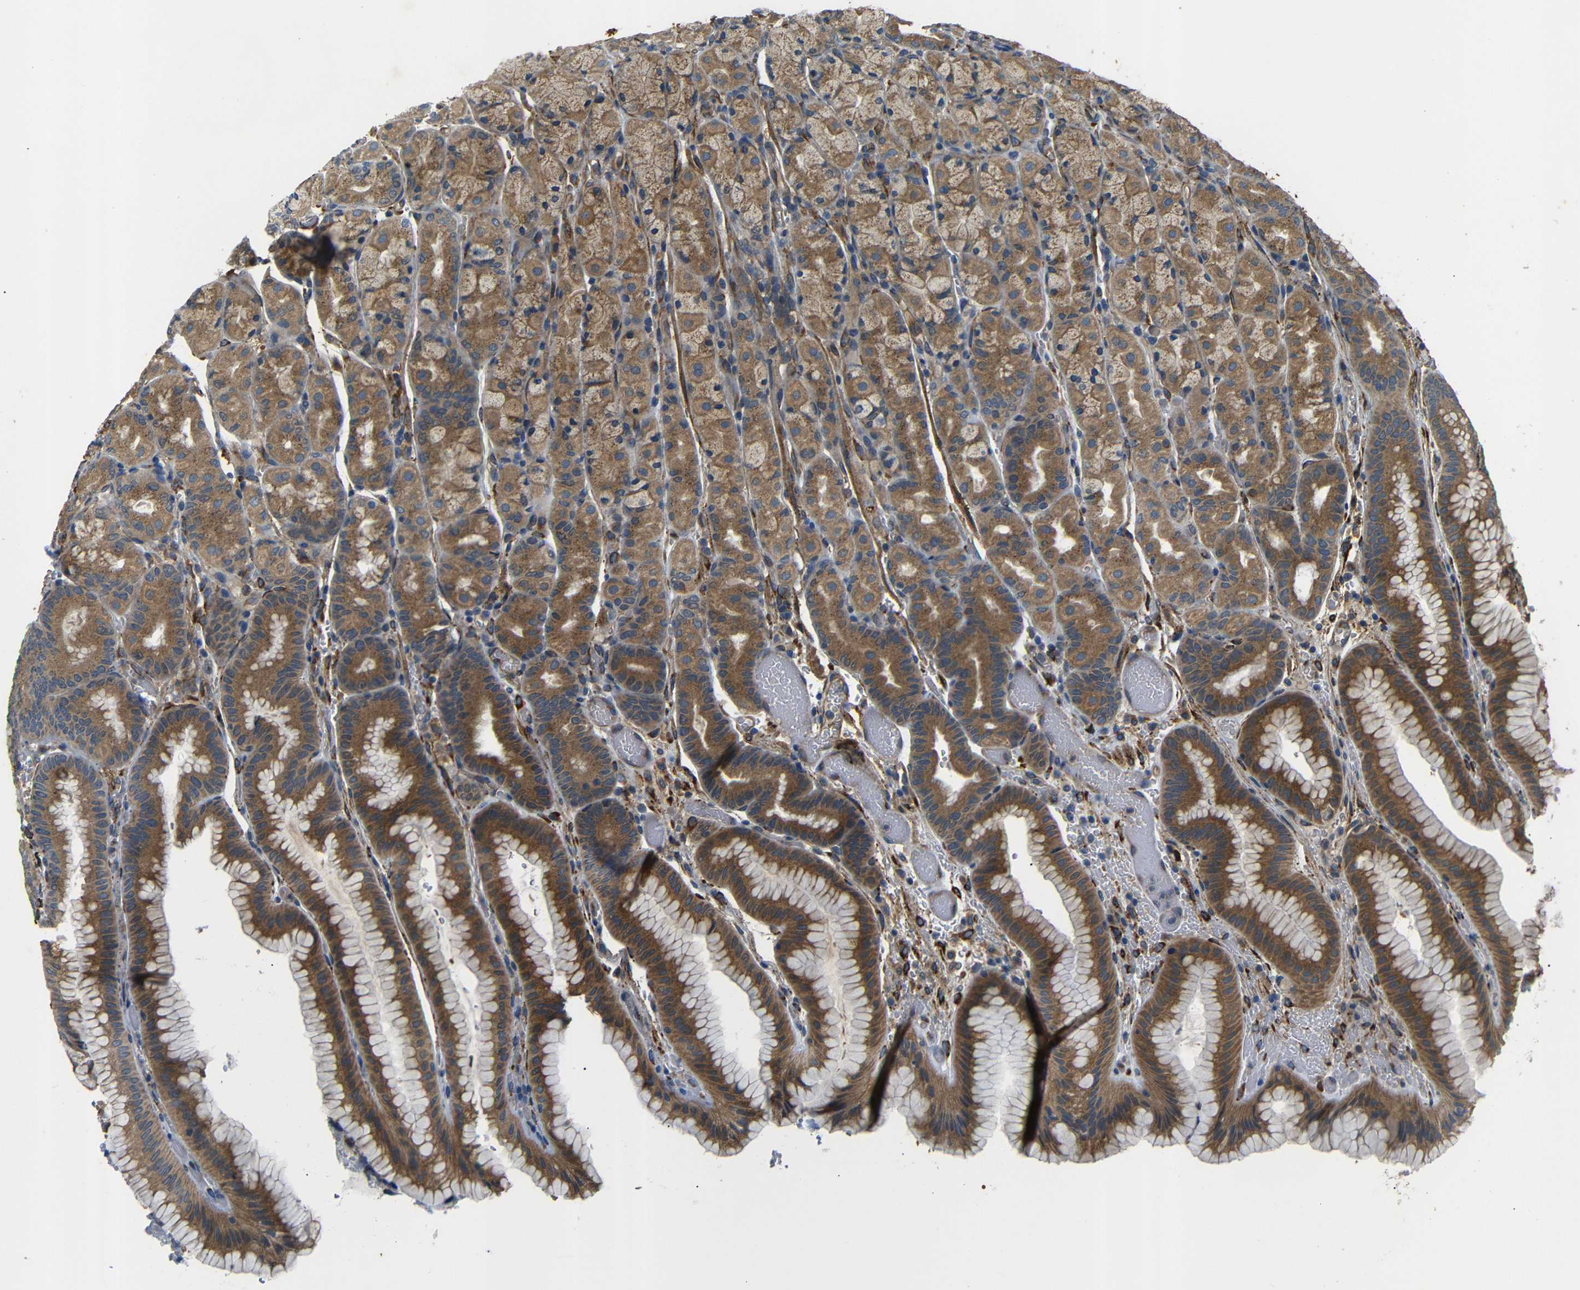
{"staining": {"intensity": "moderate", "quantity": ">75%", "location": "cytoplasmic/membranous"}, "tissue": "stomach", "cell_type": "Glandular cells", "image_type": "normal", "snomed": [{"axis": "morphology", "description": "Normal tissue, NOS"}, {"axis": "morphology", "description": "Carcinoid, malignant, NOS"}, {"axis": "topography", "description": "Stomach, upper"}], "caption": "Protein positivity by IHC exhibits moderate cytoplasmic/membranous positivity in approximately >75% of glandular cells in benign stomach.", "gene": "TRPC1", "patient": {"sex": "male", "age": 39}}